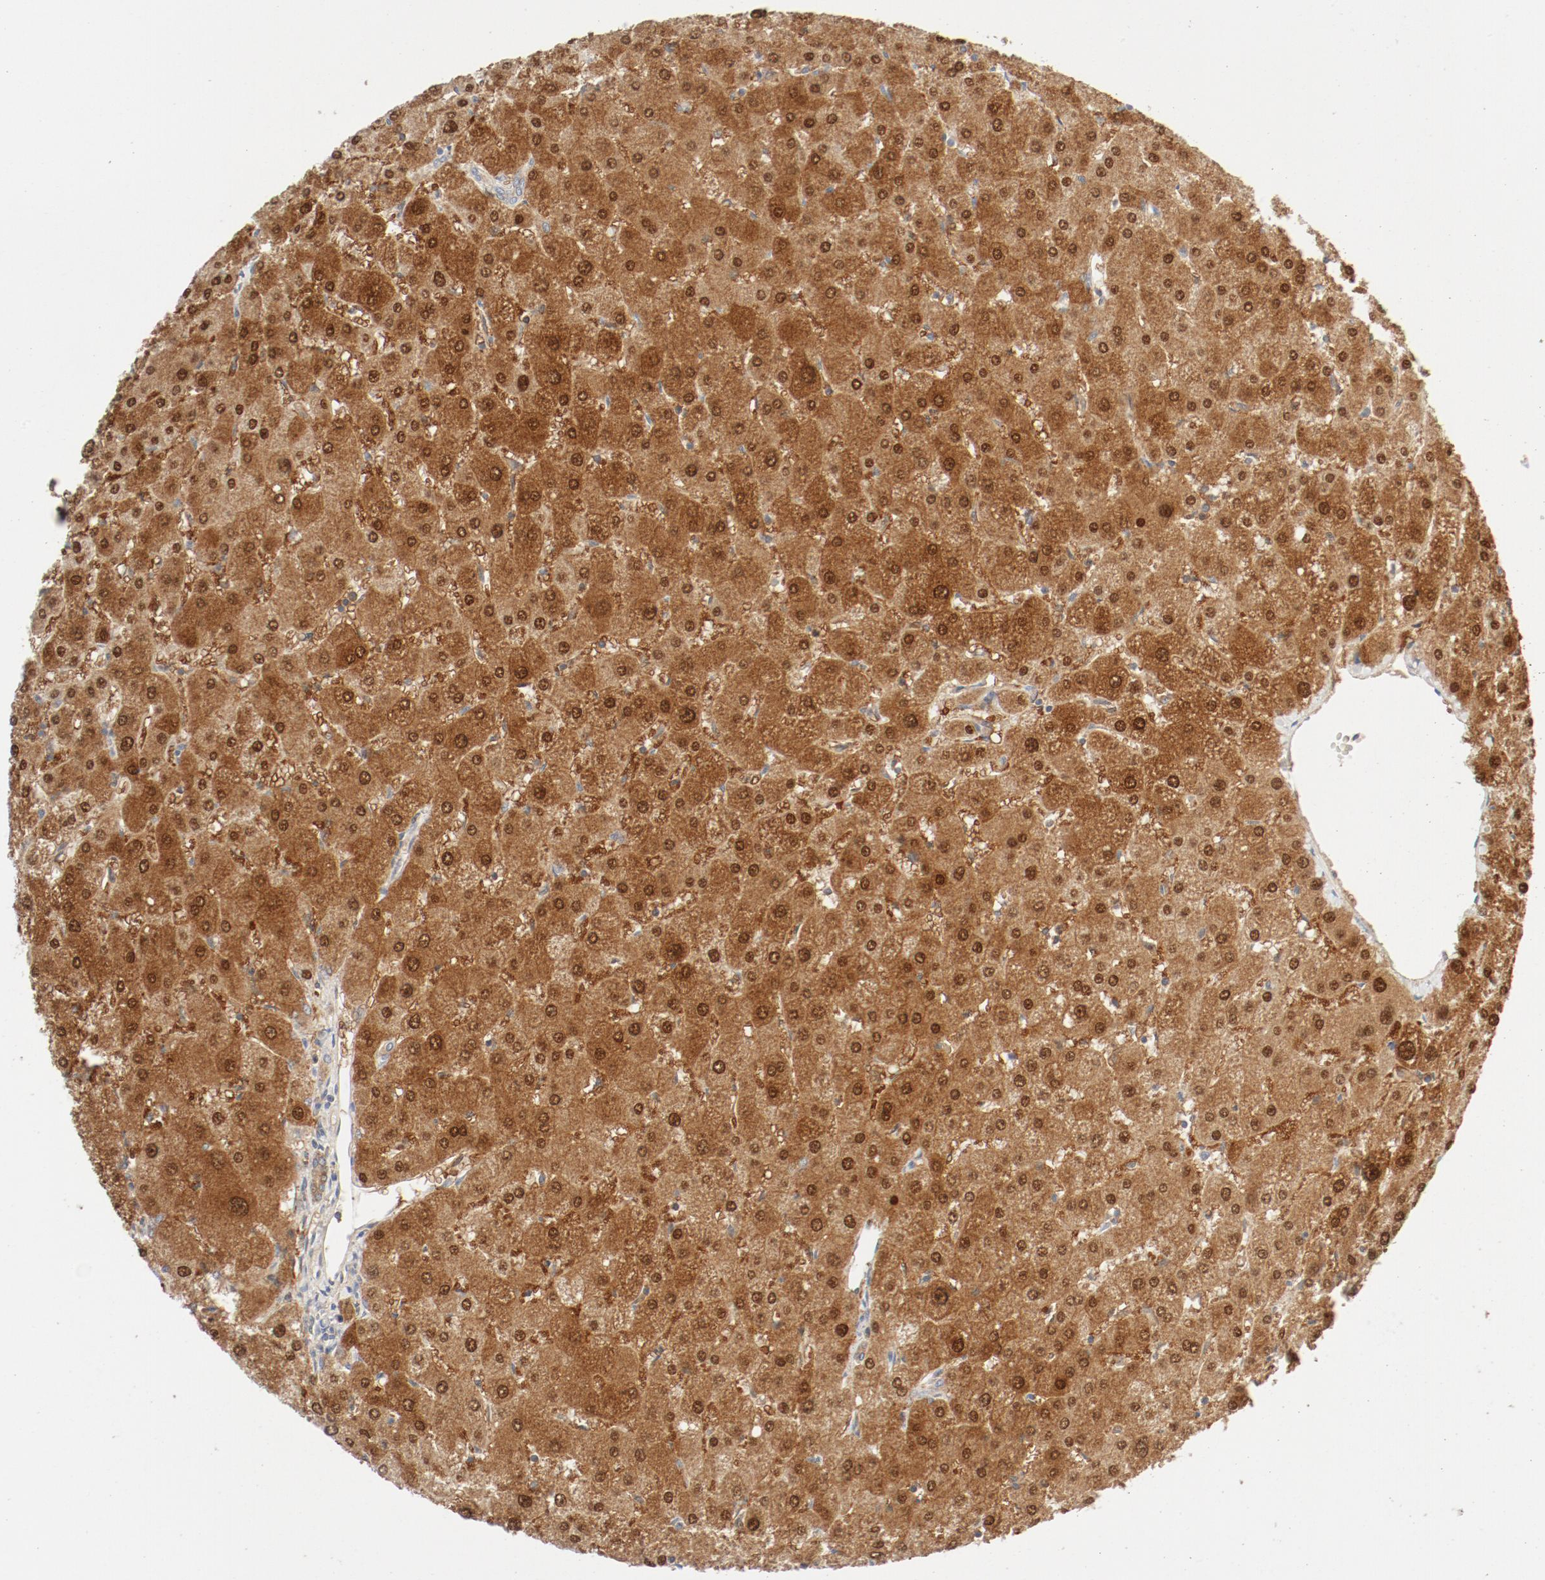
{"staining": {"intensity": "weak", "quantity": "25%-75%", "location": "cytoplasmic/membranous"}, "tissue": "liver", "cell_type": "Cholangiocytes", "image_type": "normal", "snomed": [{"axis": "morphology", "description": "Normal tissue, NOS"}, {"axis": "topography", "description": "Liver"}], "caption": "Unremarkable liver shows weak cytoplasmic/membranous staining in approximately 25%-75% of cholangiocytes, visualized by immunohistochemistry.", "gene": "PGM1", "patient": {"sex": "male", "age": 67}}